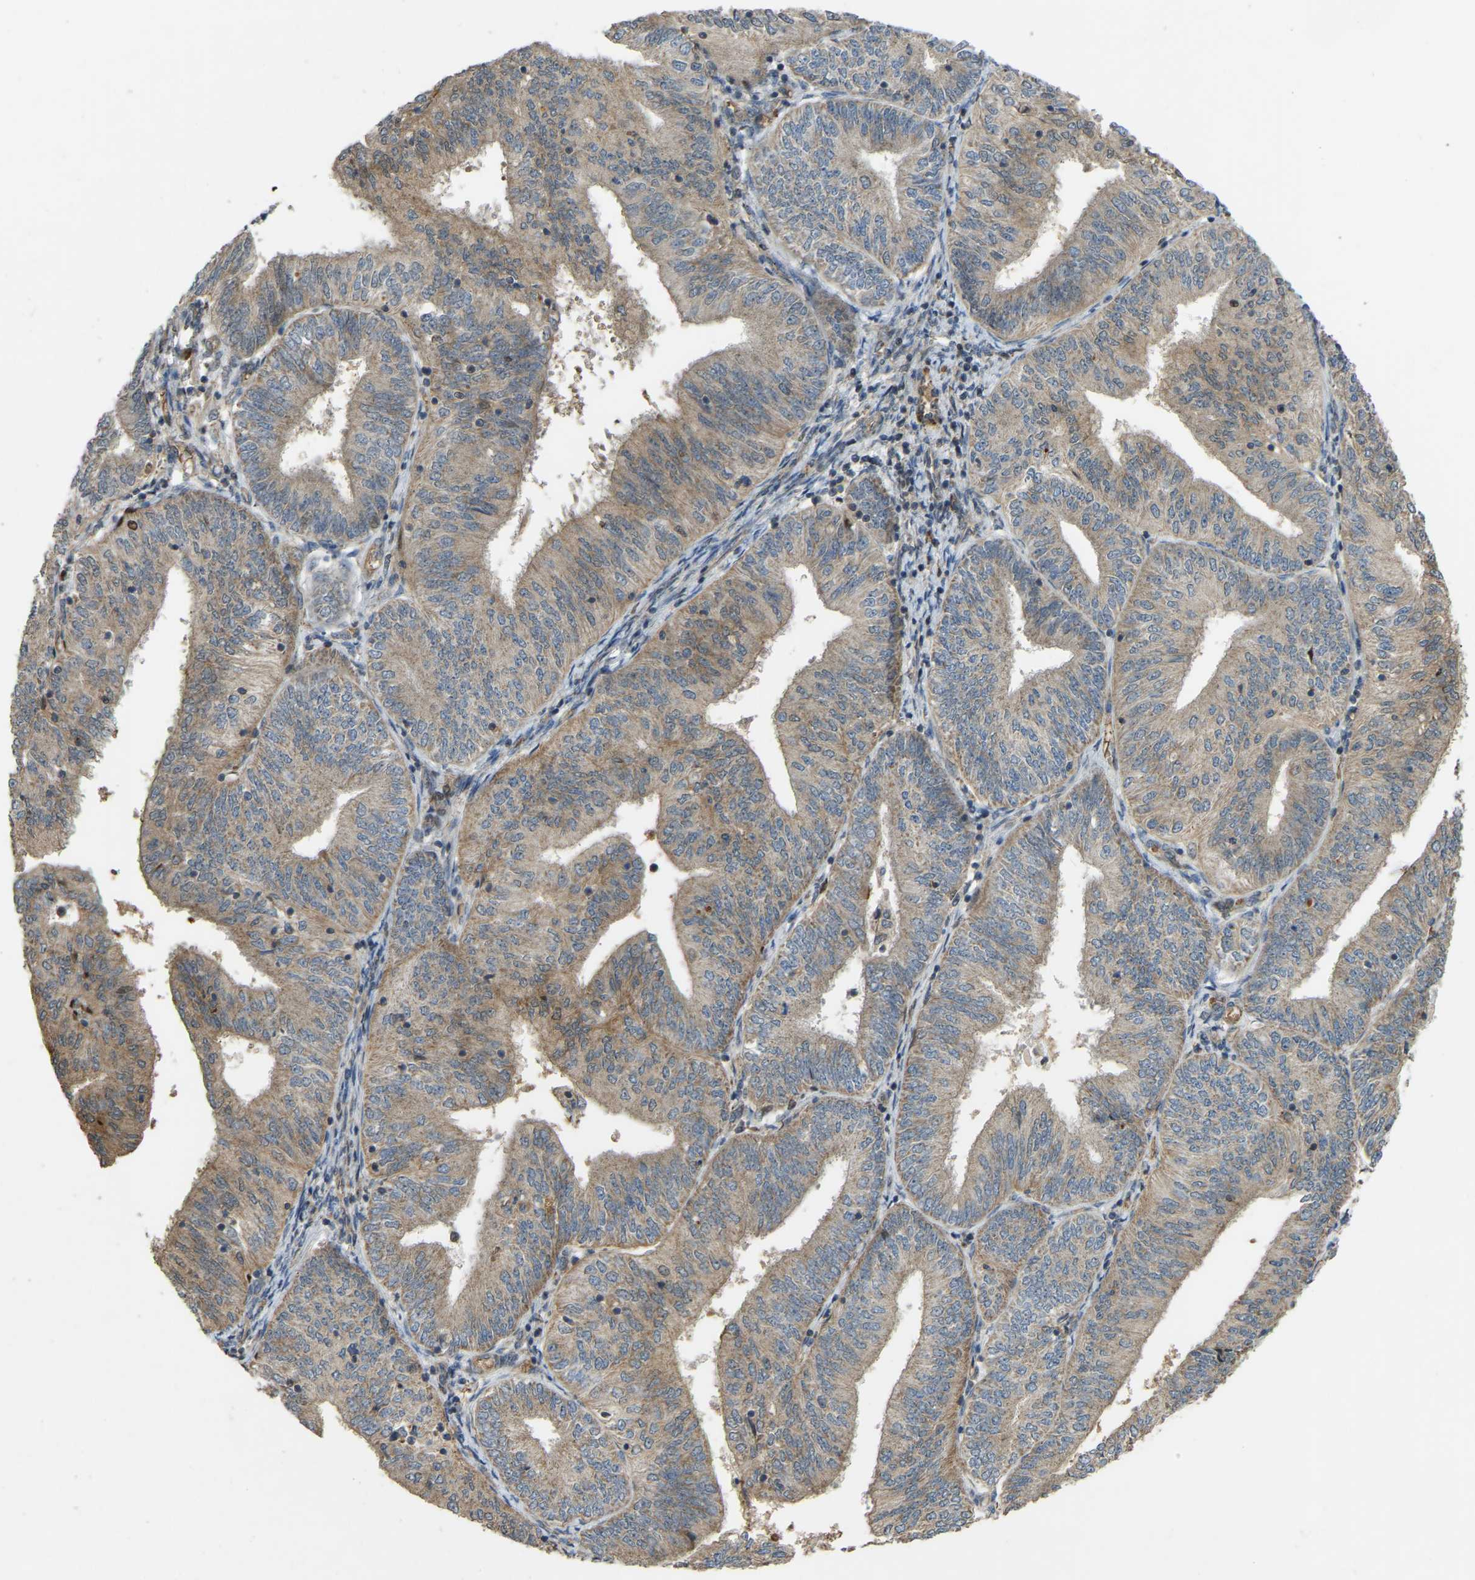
{"staining": {"intensity": "moderate", "quantity": ">75%", "location": "cytoplasmic/membranous"}, "tissue": "endometrial cancer", "cell_type": "Tumor cells", "image_type": "cancer", "snomed": [{"axis": "morphology", "description": "Adenocarcinoma, NOS"}, {"axis": "topography", "description": "Endometrium"}], "caption": "Immunohistochemistry (DAB (3,3'-diaminobenzidine)) staining of human endometrial cancer demonstrates moderate cytoplasmic/membranous protein expression in about >75% of tumor cells.", "gene": "C21orf91", "patient": {"sex": "female", "age": 58}}